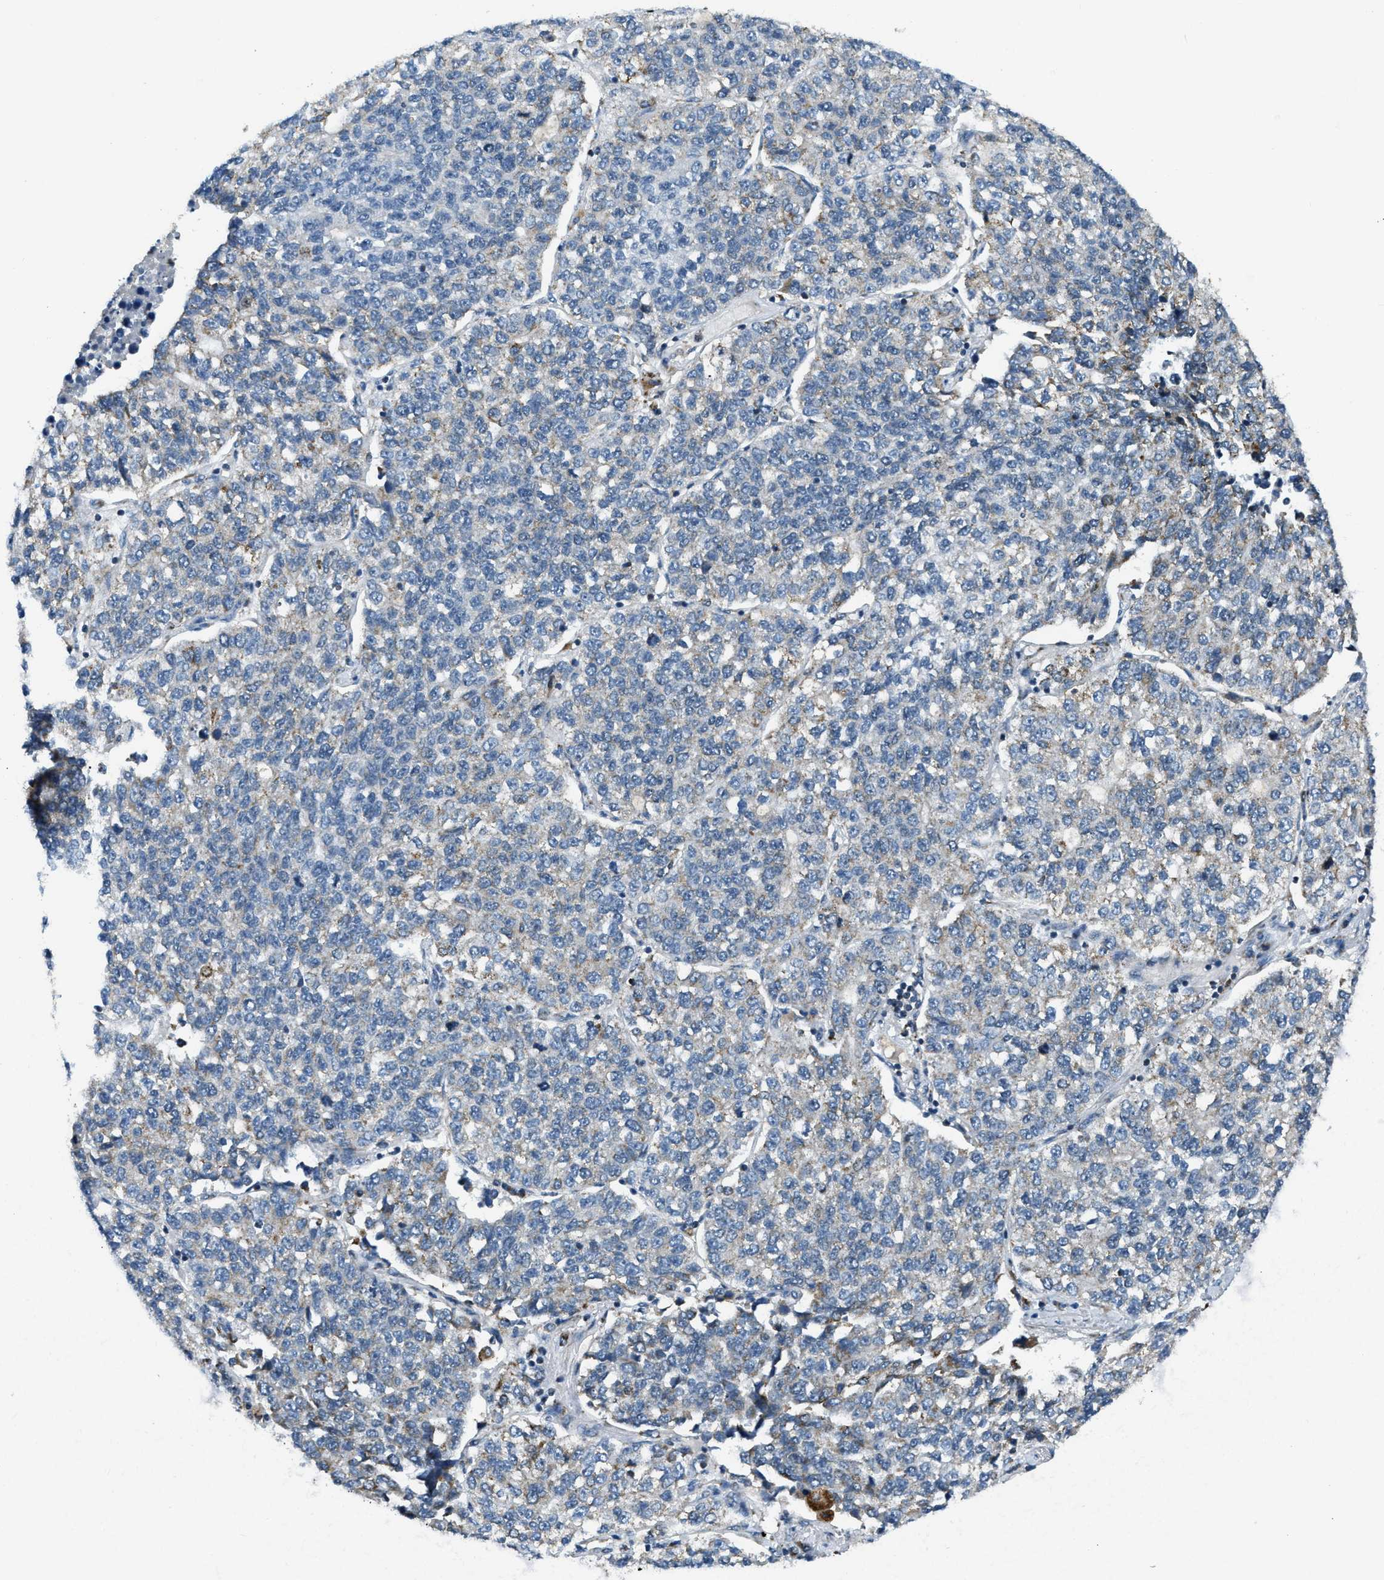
{"staining": {"intensity": "weak", "quantity": "<25%", "location": "cytoplasmic/membranous"}, "tissue": "lung cancer", "cell_type": "Tumor cells", "image_type": "cancer", "snomed": [{"axis": "morphology", "description": "Adenocarcinoma, NOS"}, {"axis": "topography", "description": "Lung"}], "caption": "A high-resolution micrograph shows immunohistochemistry staining of lung cancer (adenocarcinoma), which reveals no significant staining in tumor cells. (Stains: DAB (3,3'-diaminobenzidine) IHC with hematoxylin counter stain, Microscopy: brightfield microscopy at high magnification).", "gene": "ACADVL", "patient": {"sex": "male", "age": 49}}